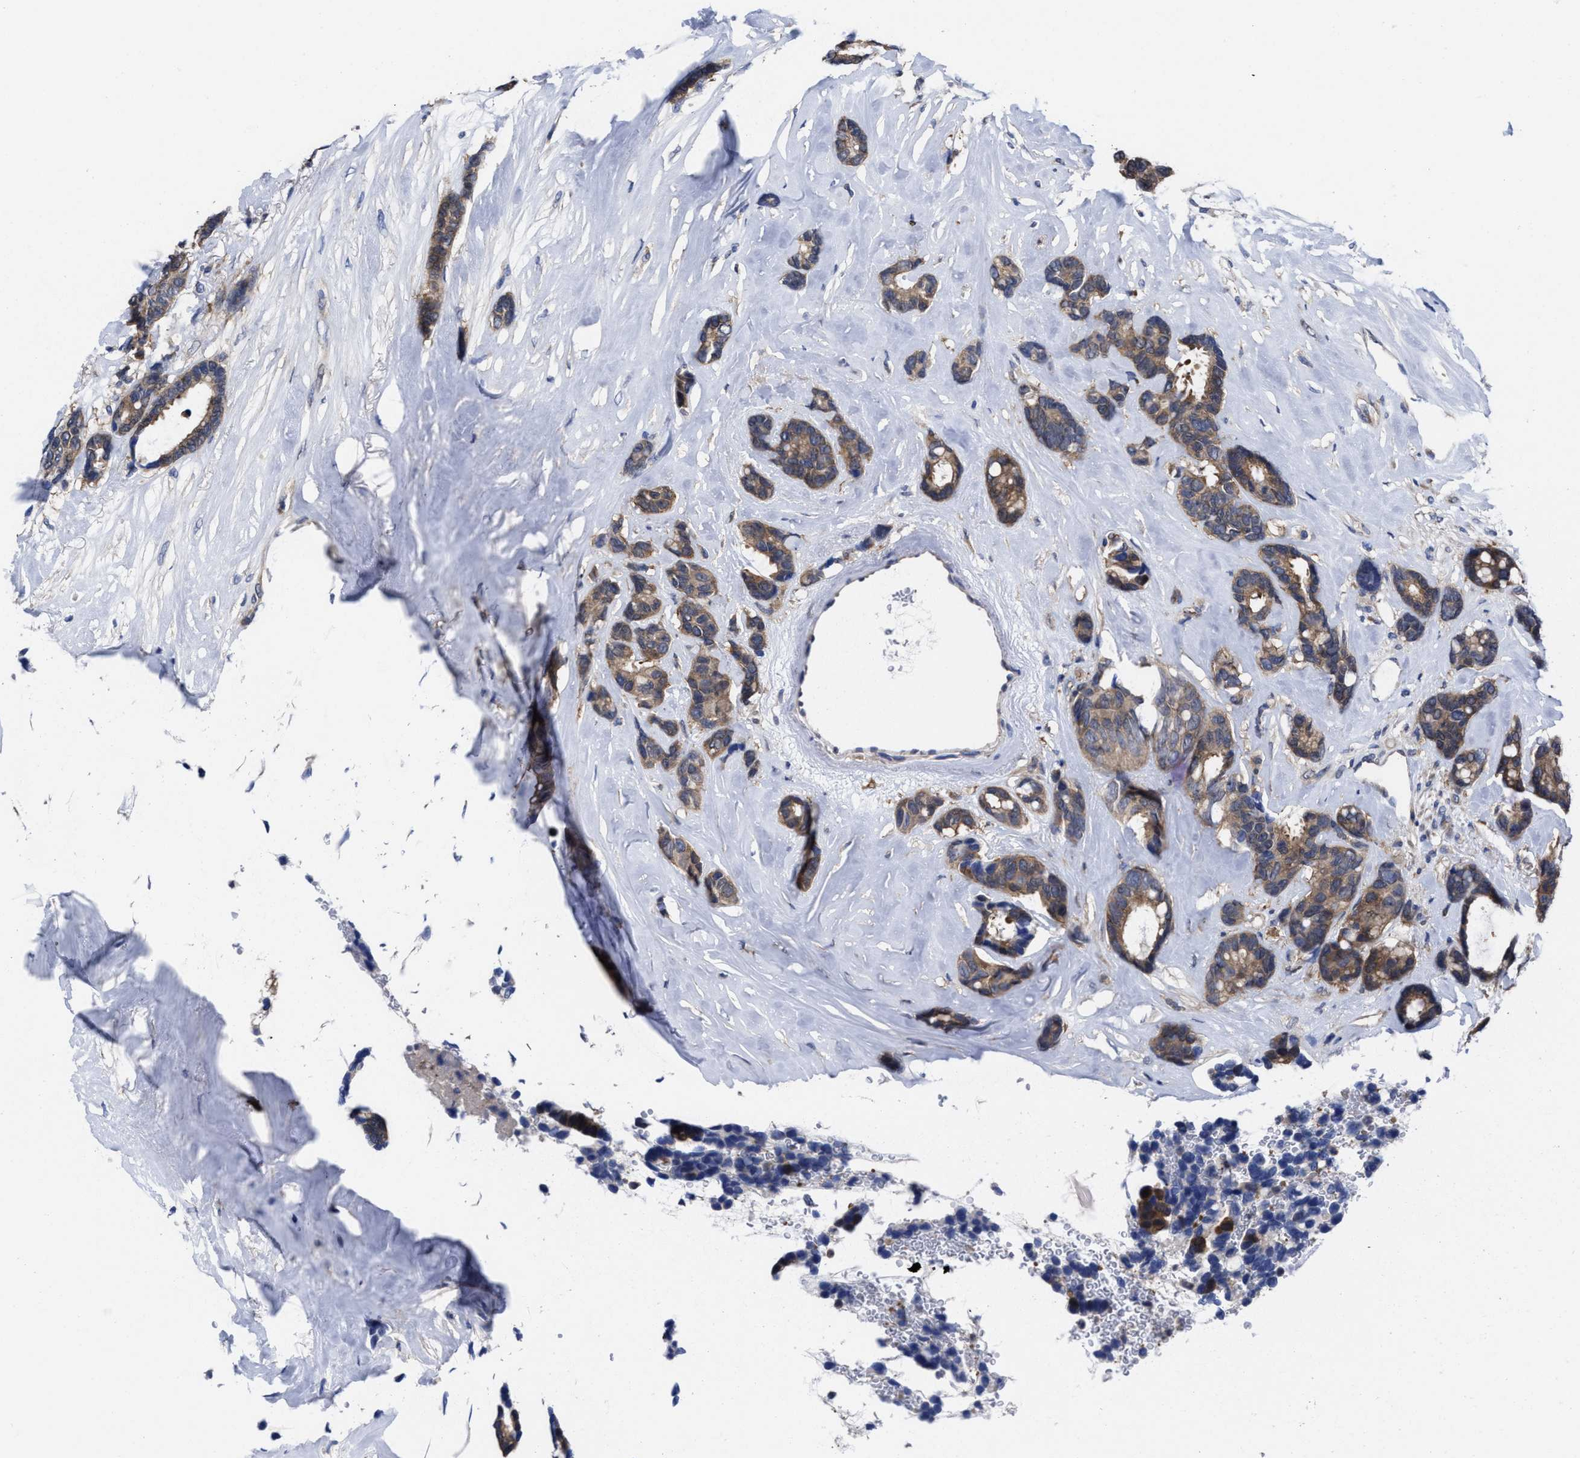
{"staining": {"intensity": "moderate", "quantity": ">75%", "location": "cytoplasmic/membranous"}, "tissue": "breast cancer", "cell_type": "Tumor cells", "image_type": "cancer", "snomed": [{"axis": "morphology", "description": "Duct carcinoma"}, {"axis": "topography", "description": "Breast"}], "caption": "Immunohistochemistry histopathology image of human breast invasive ductal carcinoma stained for a protein (brown), which shows medium levels of moderate cytoplasmic/membranous expression in approximately >75% of tumor cells.", "gene": "TXNDC17", "patient": {"sex": "female", "age": 87}}